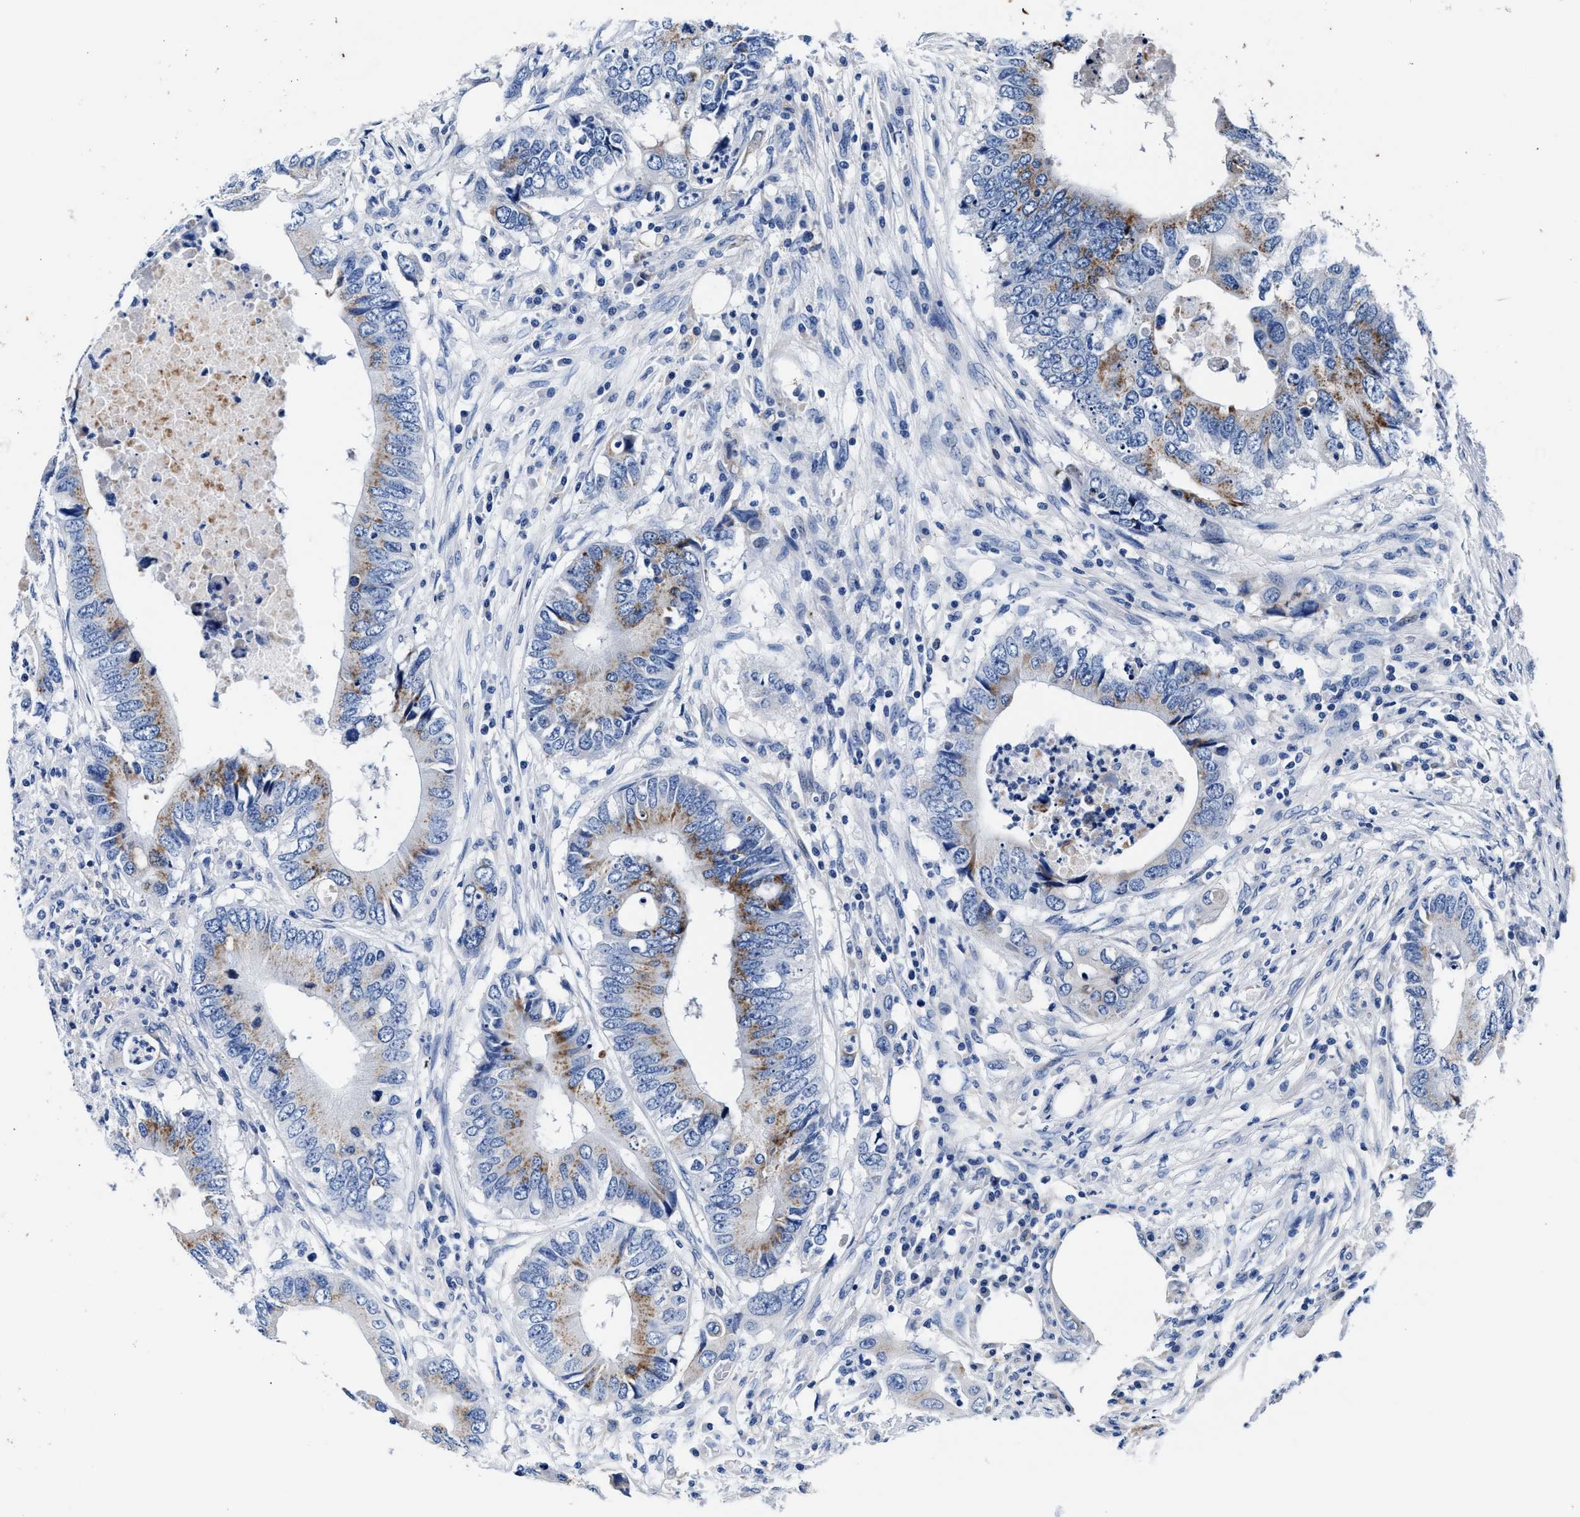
{"staining": {"intensity": "weak", "quantity": "25%-75%", "location": "cytoplasmic/membranous"}, "tissue": "colorectal cancer", "cell_type": "Tumor cells", "image_type": "cancer", "snomed": [{"axis": "morphology", "description": "Adenocarcinoma, NOS"}, {"axis": "topography", "description": "Colon"}], "caption": "IHC image of neoplastic tissue: colorectal cancer (adenocarcinoma) stained using IHC exhibits low levels of weak protein expression localized specifically in the cytoplasmic/membranous of tumor cells, appearing as a cytoplasmic/membranous brown color.", "gene": "GSTM1", "patient": {"sex": "male", "age": 71}}